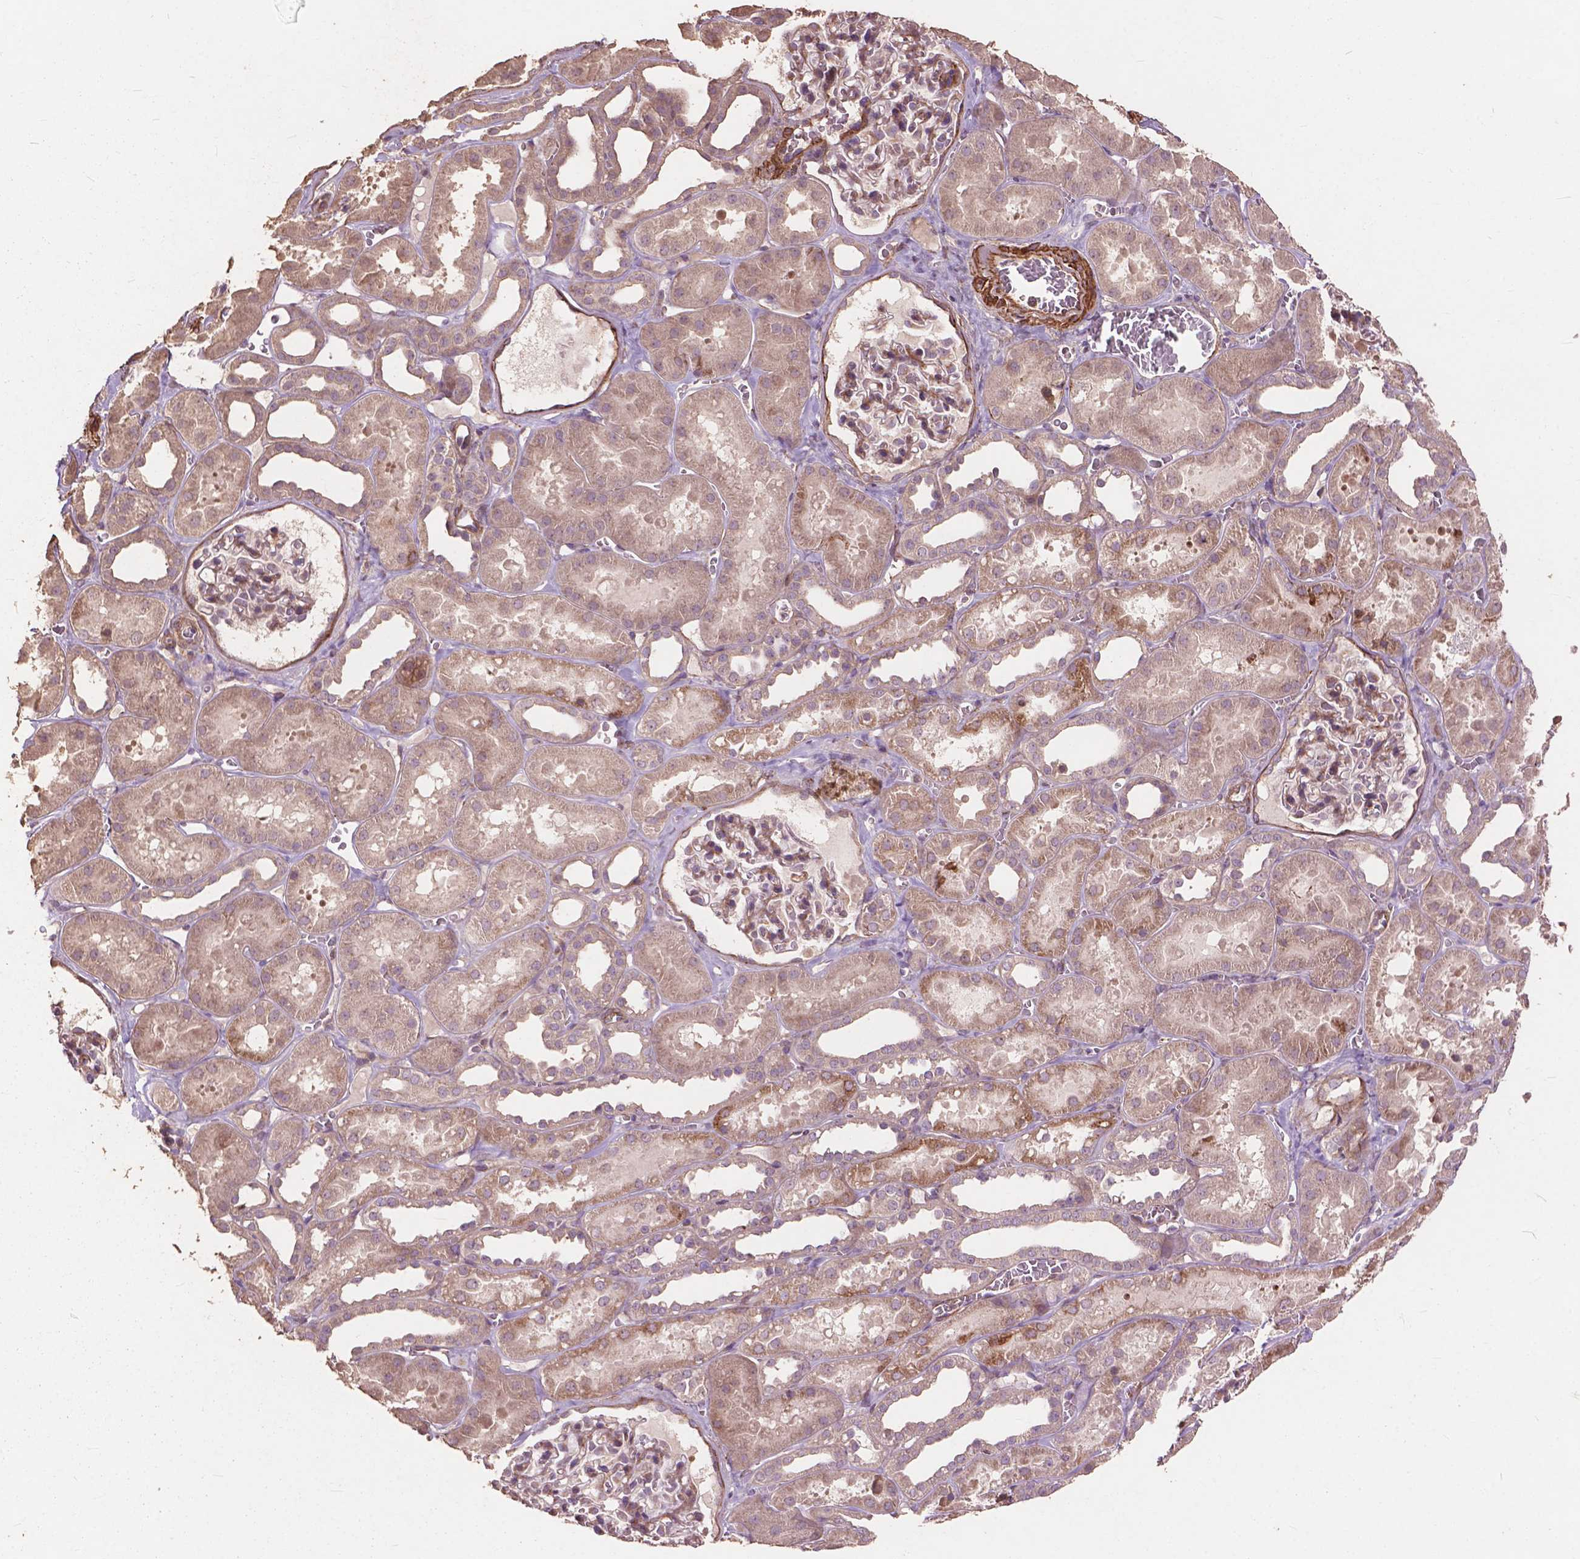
{"staining": {"intensity": "moderate", "quantity": "25%-75%", "location": "cytoplasmic/membranous"}, "tissue": "kidney", "cell_type": "Cells in glomeruli", "image_type": "normal", "snomed": [{"axis": "morphology", "description": "Normal tissue, NOS"}, {"axis": "topography", "description": "Kidney"}], "caption": "Moderate cytoplasmic/membranous positivity is seen in about 25%-75% of cells in glomeruli in normal kidney. (Stains: DAB (3,3'-diaminobenzidine) in brown, nuclei in blue, Microscopy: brightfield microscopy at high magnification).", "gene": "FNIP1", "patient": {"sex": "female", "age": 41}}